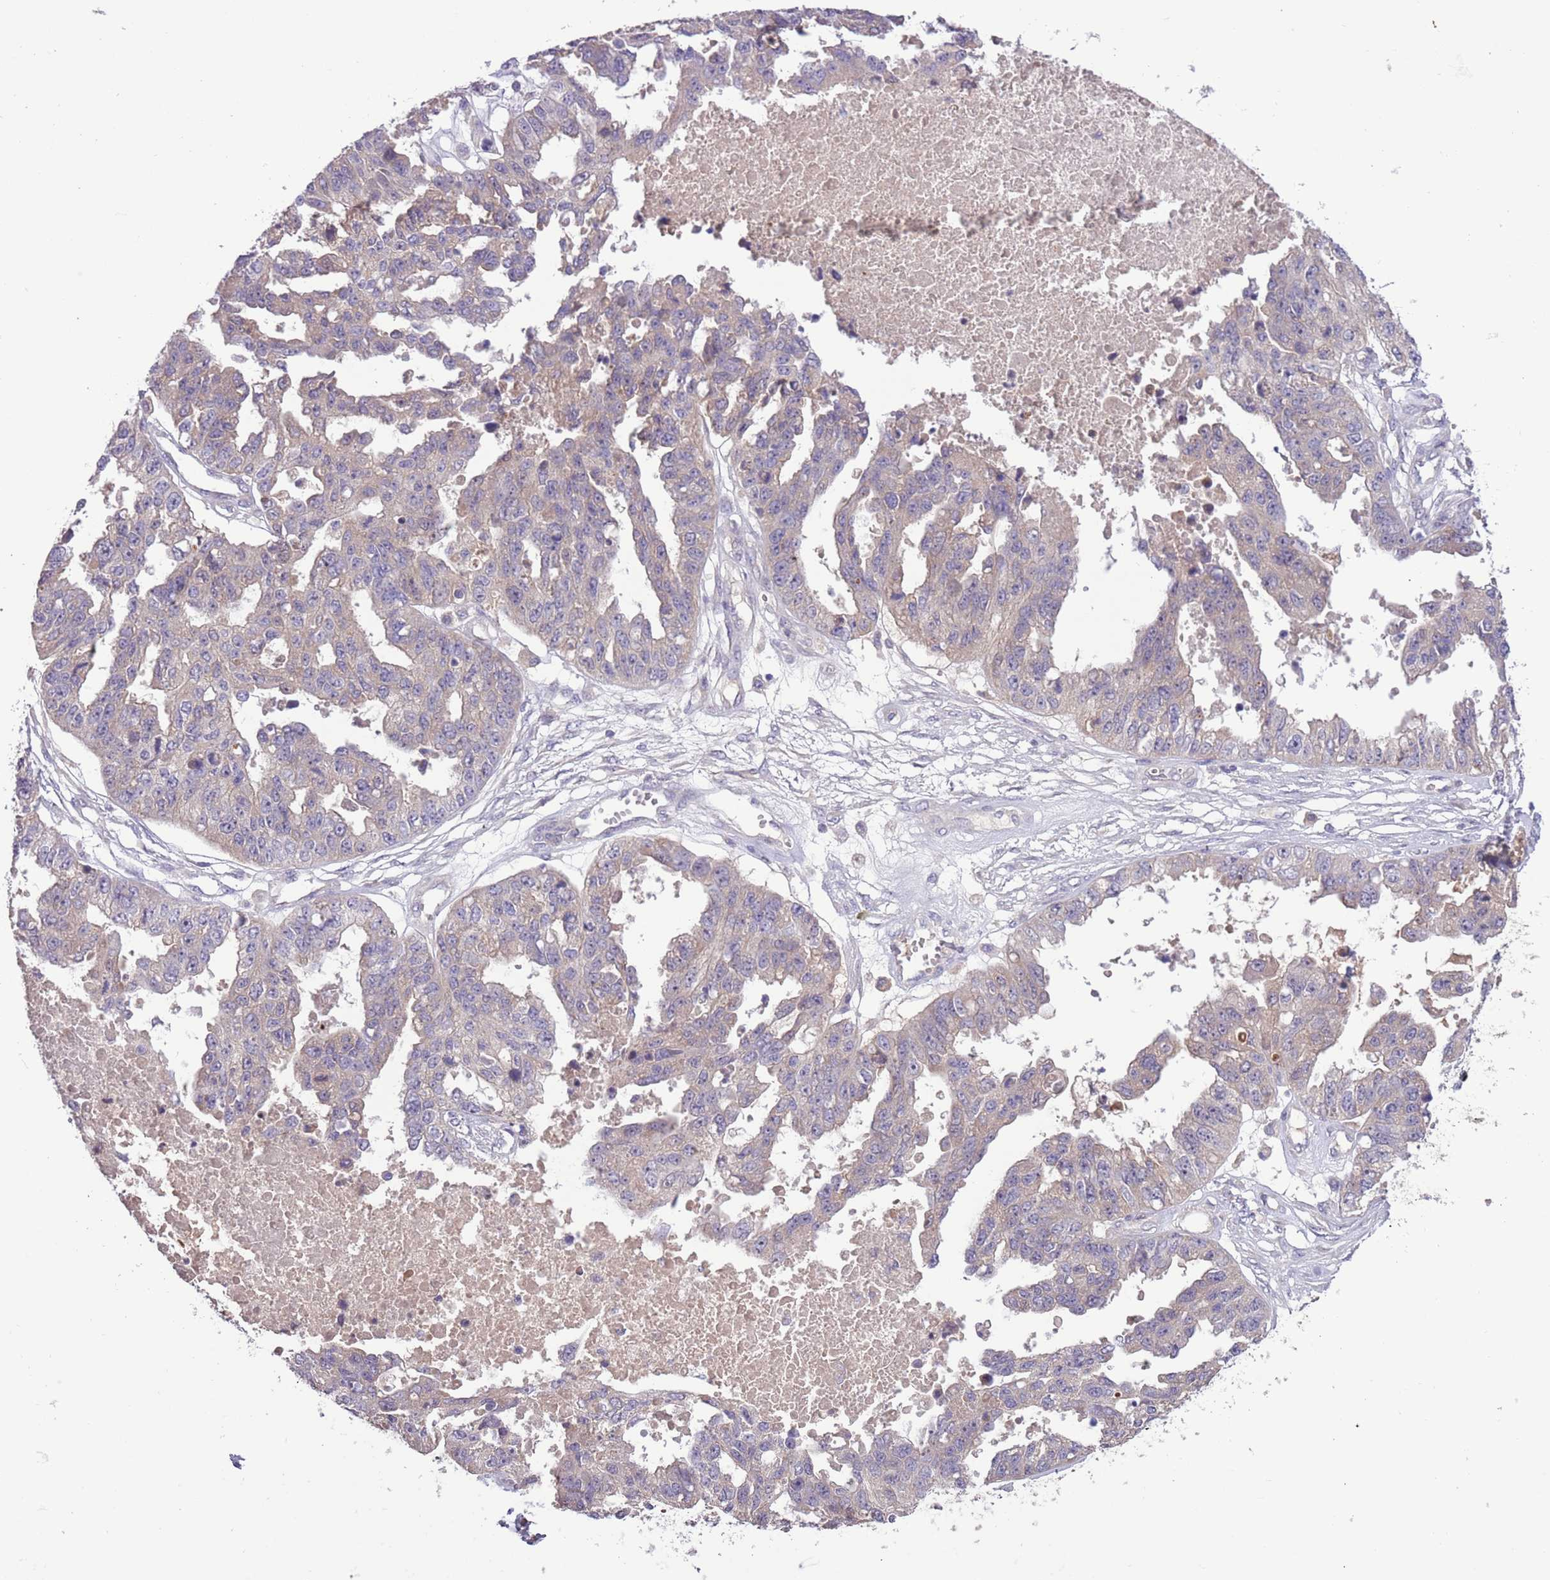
{"staining": {"intensity": "weak", "quantity": "25%-75%", "location": "cytoplasmic/membranous"}, "tissue": "ovarian cancer", "cell_type": "Tumor cells", "image_type": "cancer", "snomed": [{"axis": "morphology", "description": "Cystadenocarcinoma, serous, NOS"}, {"axis": "topography", "description": "Ovary"}], "caption": "Serous cystadenocarcinoma (ovarian) stained for a protein displays weak cytoplasmic/membranous positivity in tumor cells. (Stains: DAB in brown, nuclei in blue, Microscopy: brightfield microscopy at high magnification).", "gene": "SHROOM3", "patient": {"sex": "female", "age": 58}}